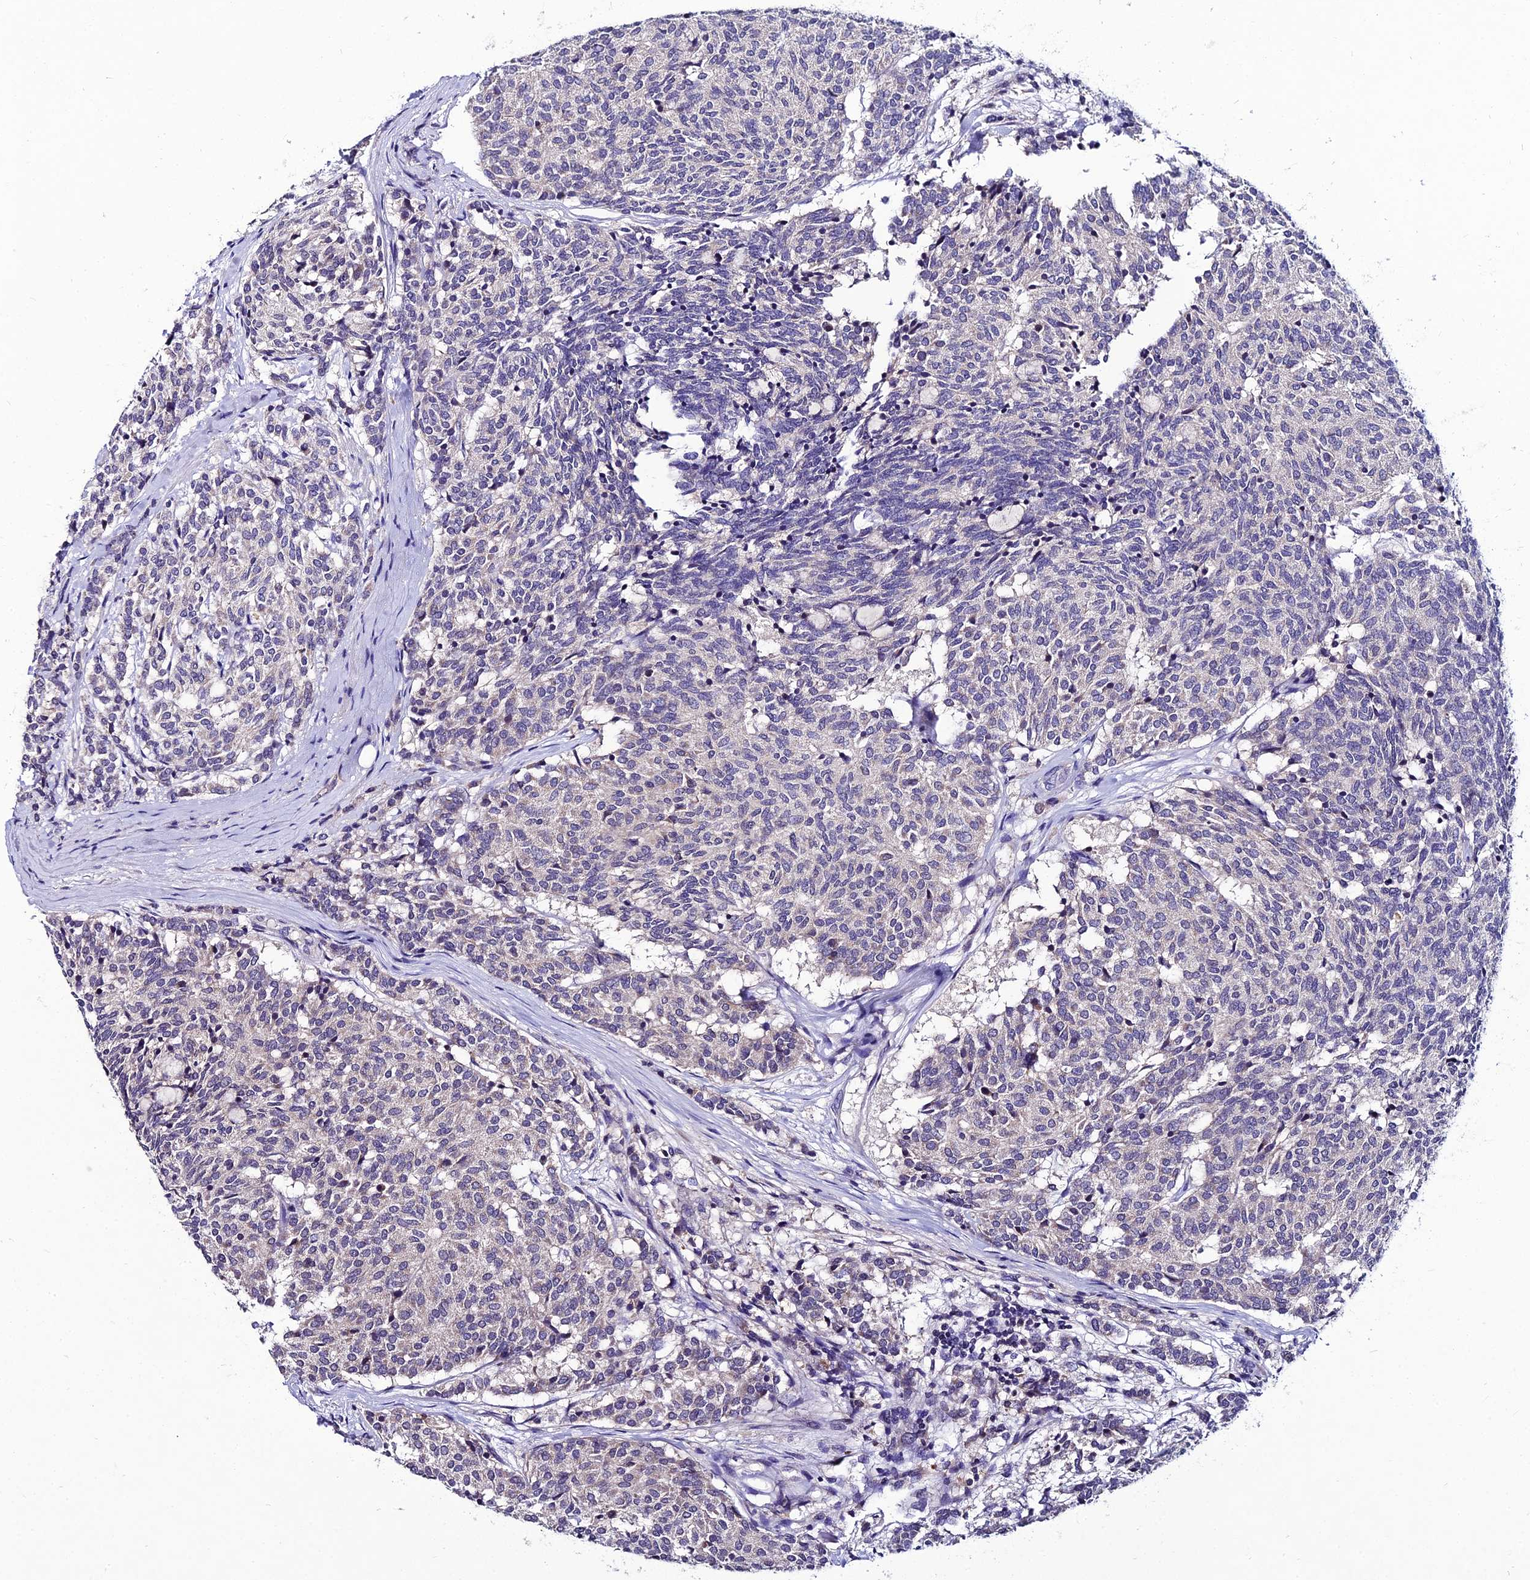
{"staining": {"intensity": "negative", "quantity": "none", "location": "none"}, "tissue": "carcinoid", "cell_type": "Tumor cells", "image_type": "cancer", "snomed": [{"axis": "morphology", "description": "Carcinoid, malignant, NOS"}, {"axis": "topography", "description": "Pancreas"}], "caption": "Carcinoid (malignant) was stained to show a protein in brown. There is no significant staining in tumor cells. Nuclei are stained in blue.", "gene": "LGALS7", "patient": {"sex": "female", "age": 54}}